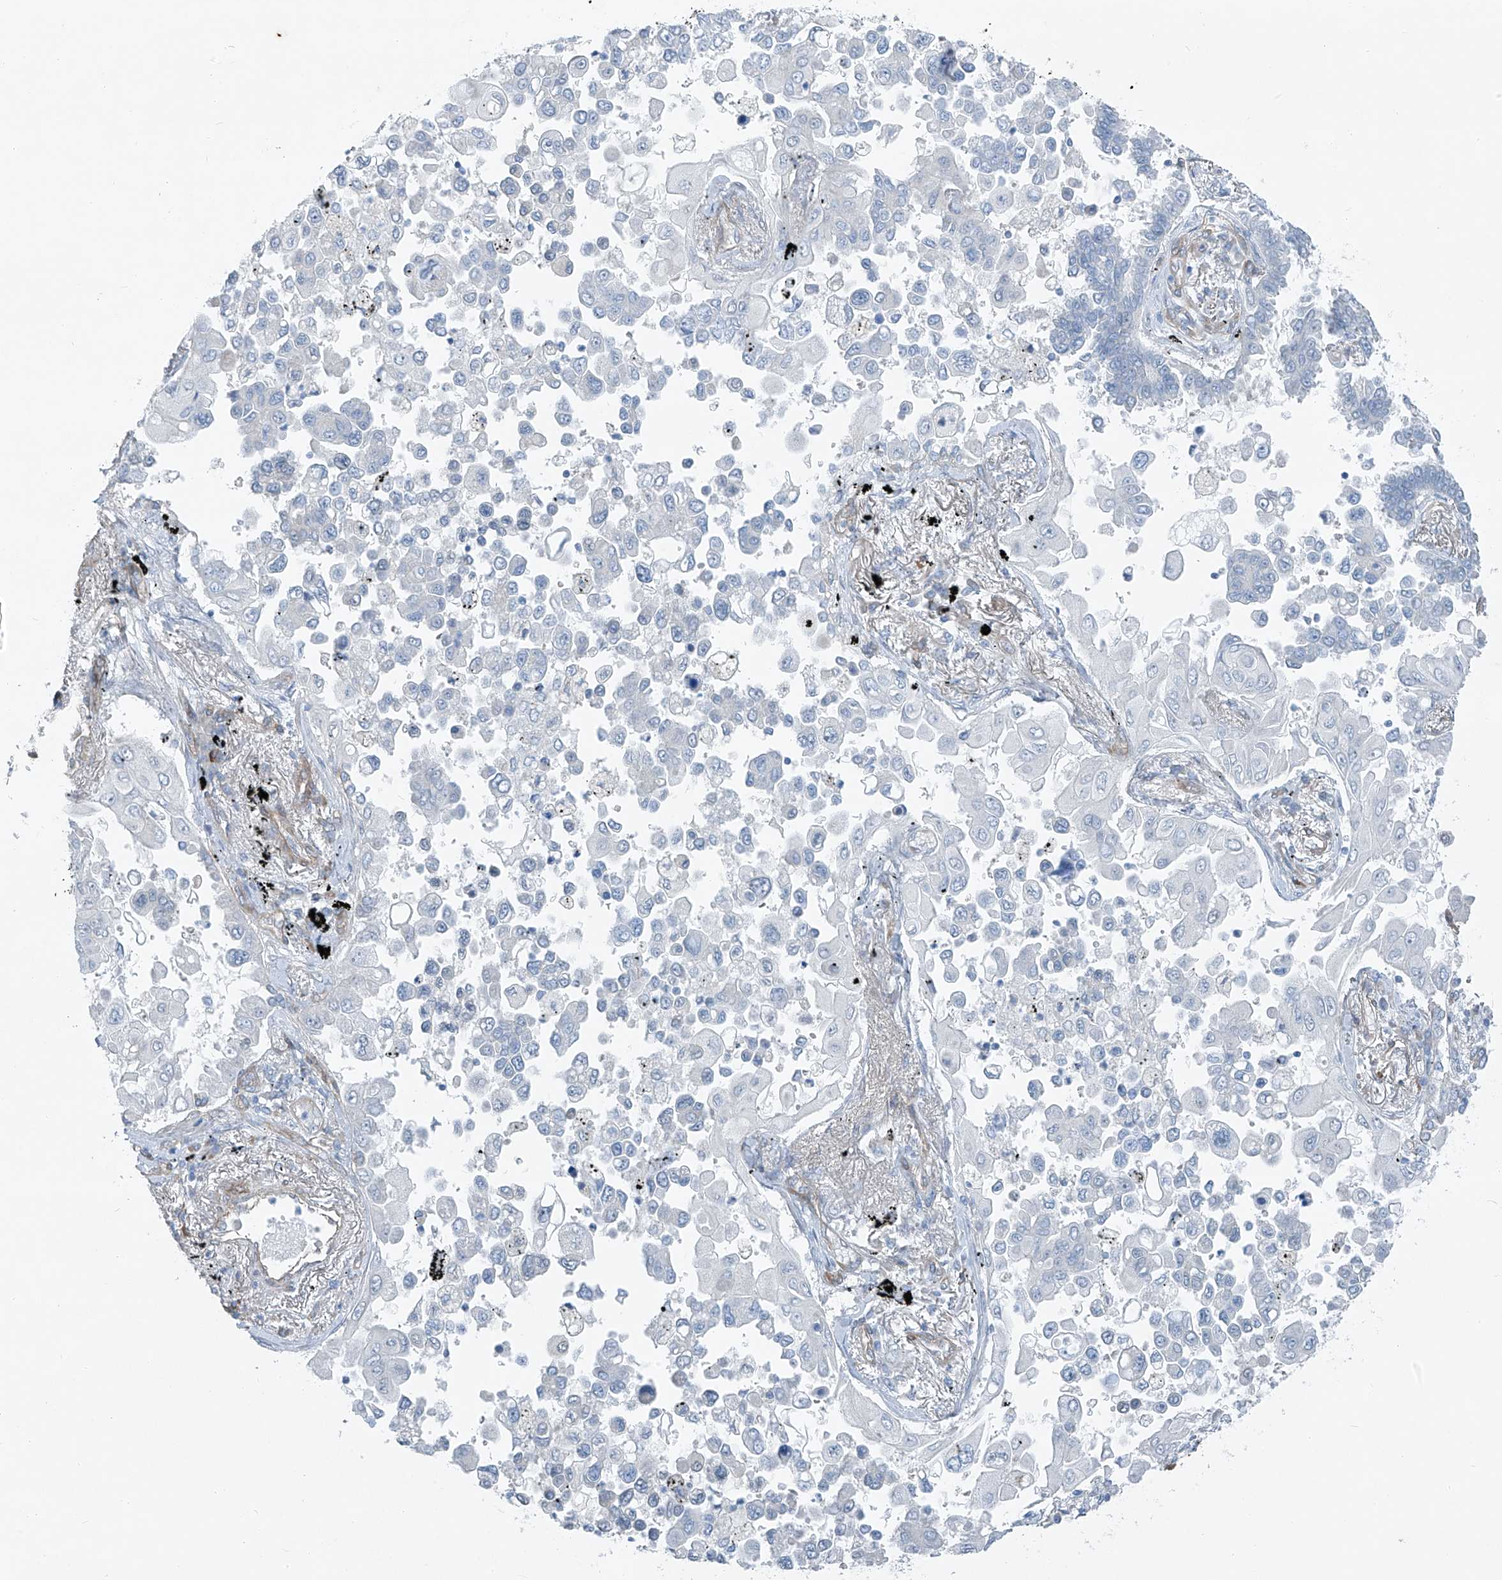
{"staining": {"intensity": "negative", "quantity": "none", "location": "none"}, "tissue": "lung cancer", "cell_type": "Tumor cells", "image_type": "cancer", "snomed": [{"axis": "morphology", "description": "Adenocarcinoma, NOS"}, {"axis": "topography", "description": "Lung"}], "caption": "Immunohistochemistry (IHC) micrograph of neoplastic tissue: human lung cancer (adenocarcinoma) stained with DAB (3,3'-diaminobenzidine) demonstrates no significant protein positivity in tumor cells. The staining is performed using DAB (3,3'-diaminobenzidine) brown chromogen with nuclei counter-stained in using hematoxylin.", "gene": "TNS2", "patient": {"sex": "female", "age": 67}}